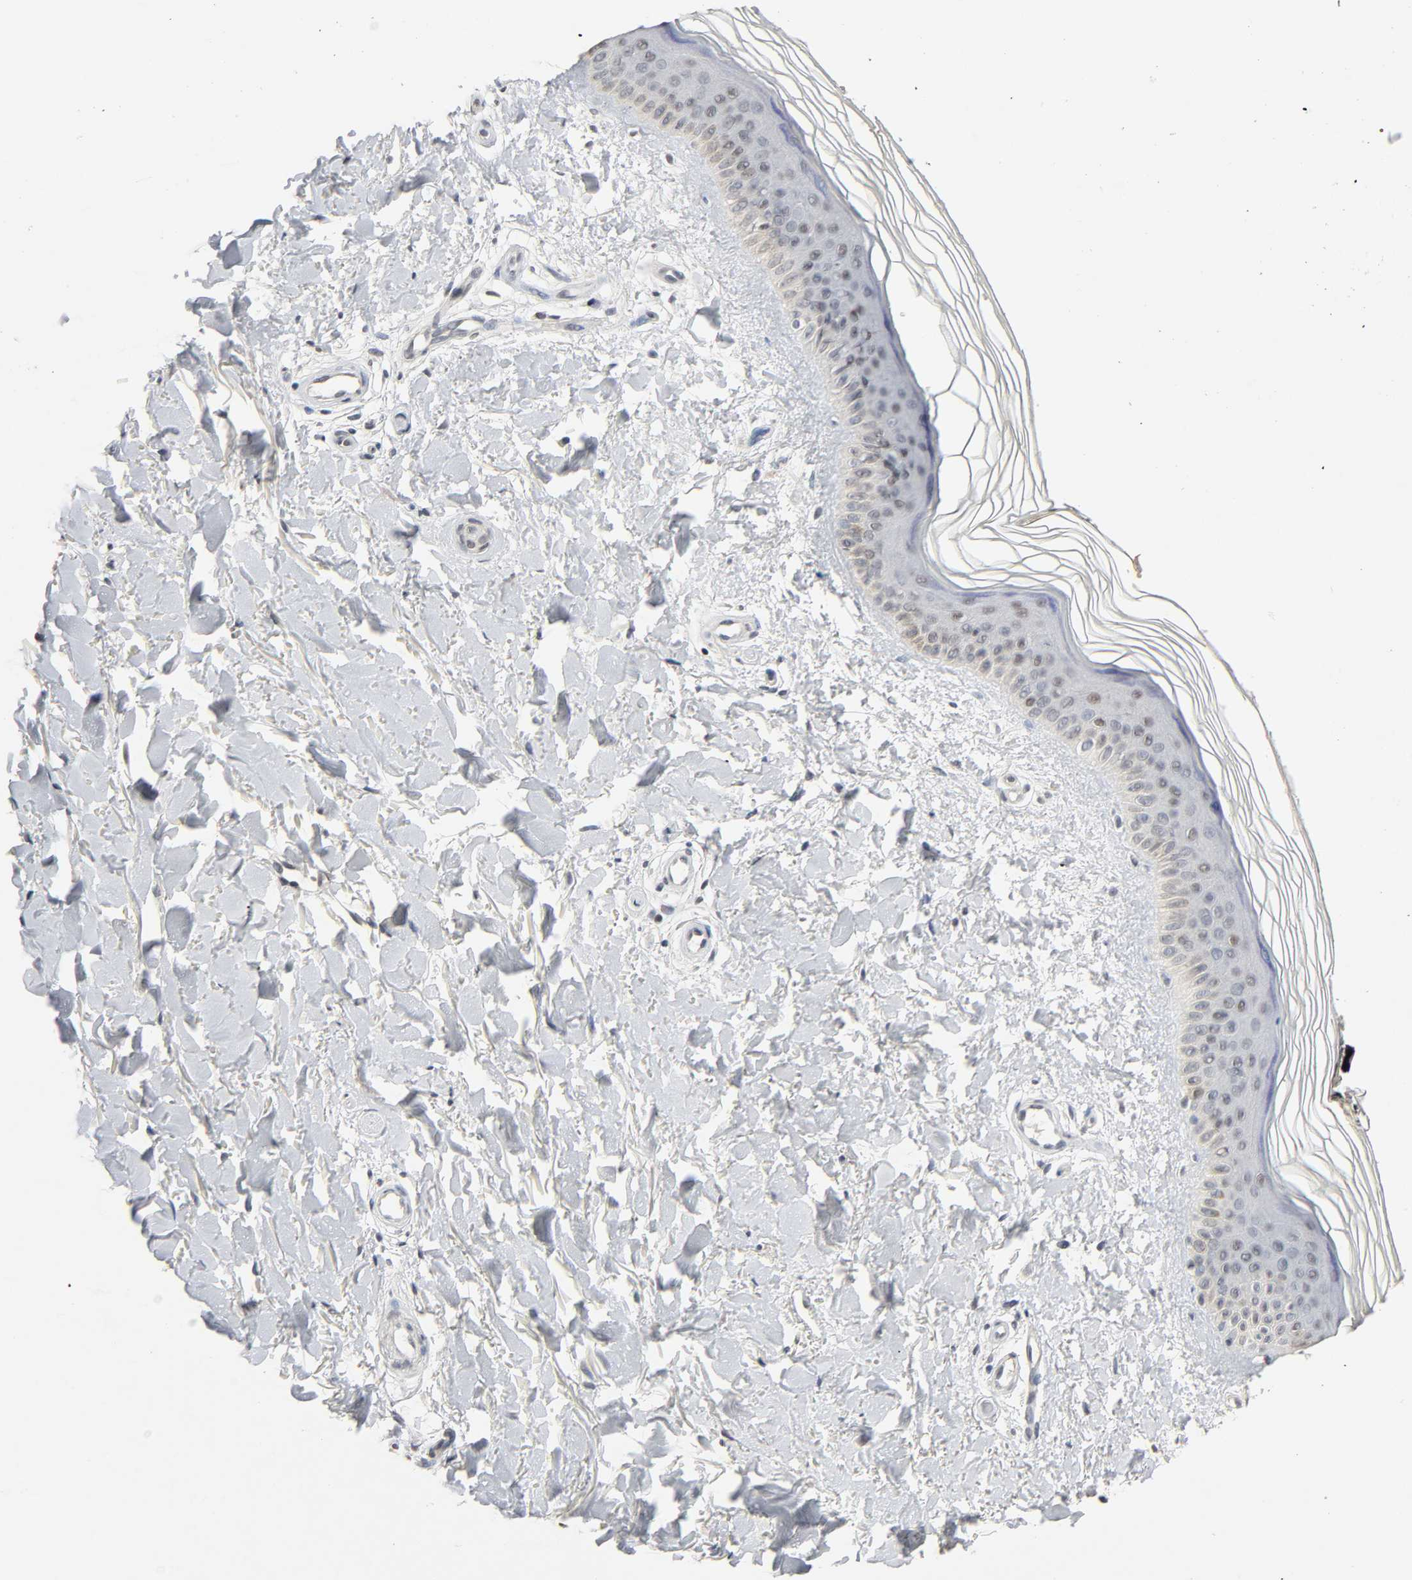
{"staining": {"intensity": "negative", "quantity": "none", "location": "none"}, "tissue": "skin", "cell_type": "Fibroblasts", "image_type": "normal", "snomed": [{"axis": "morphology", "description": "Normal tissue, NOS"}, {"axis": "topography", "description": "Skin"}], "caption": "Immunohistochemical staining of unremarkable skin demonstrates no significant staining in fibroblasts.", "gene": "MAPKAPK5", "patient": {"sex": "female", "age": 19}}